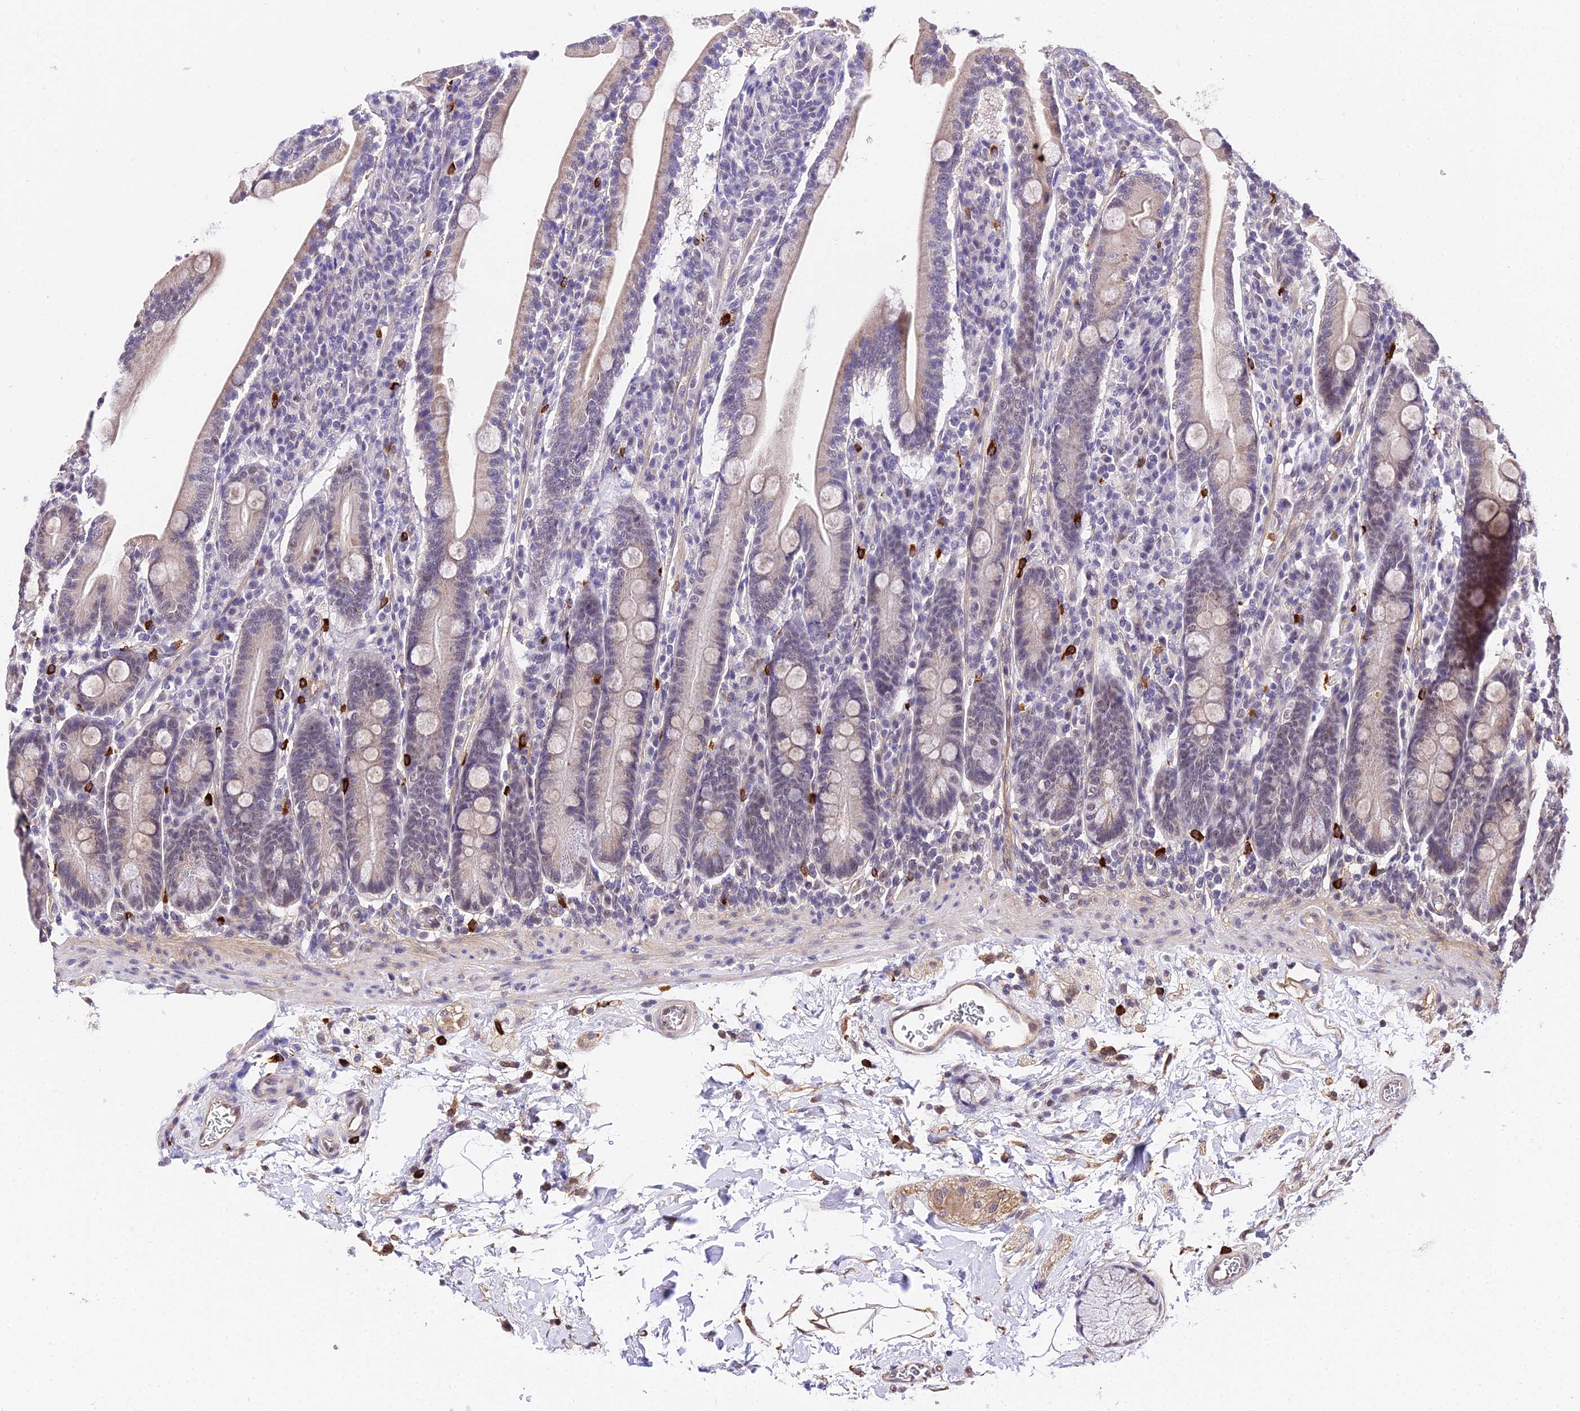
{"staining": {"intensity": "moderate", "quantity": "25%-75%", "location": "cytoplasmic/membranous"}, "tissue": "duodenum", "cell_type": "Glandular cells", "image_type": "normal", "snomed": [{"axis": "morphology", "description": "Normal tissue, NOS"}, {"axis": "topography", "description": "Duodenum"}], "caption": "Protein expression analysis of unremarkable duodenum exhibits moderate cytoplasmic/membranous staining in about 25%-75% of glandular cells.", "gene": "POLR2I", "patient": {"sex": "male", "age": 35}}